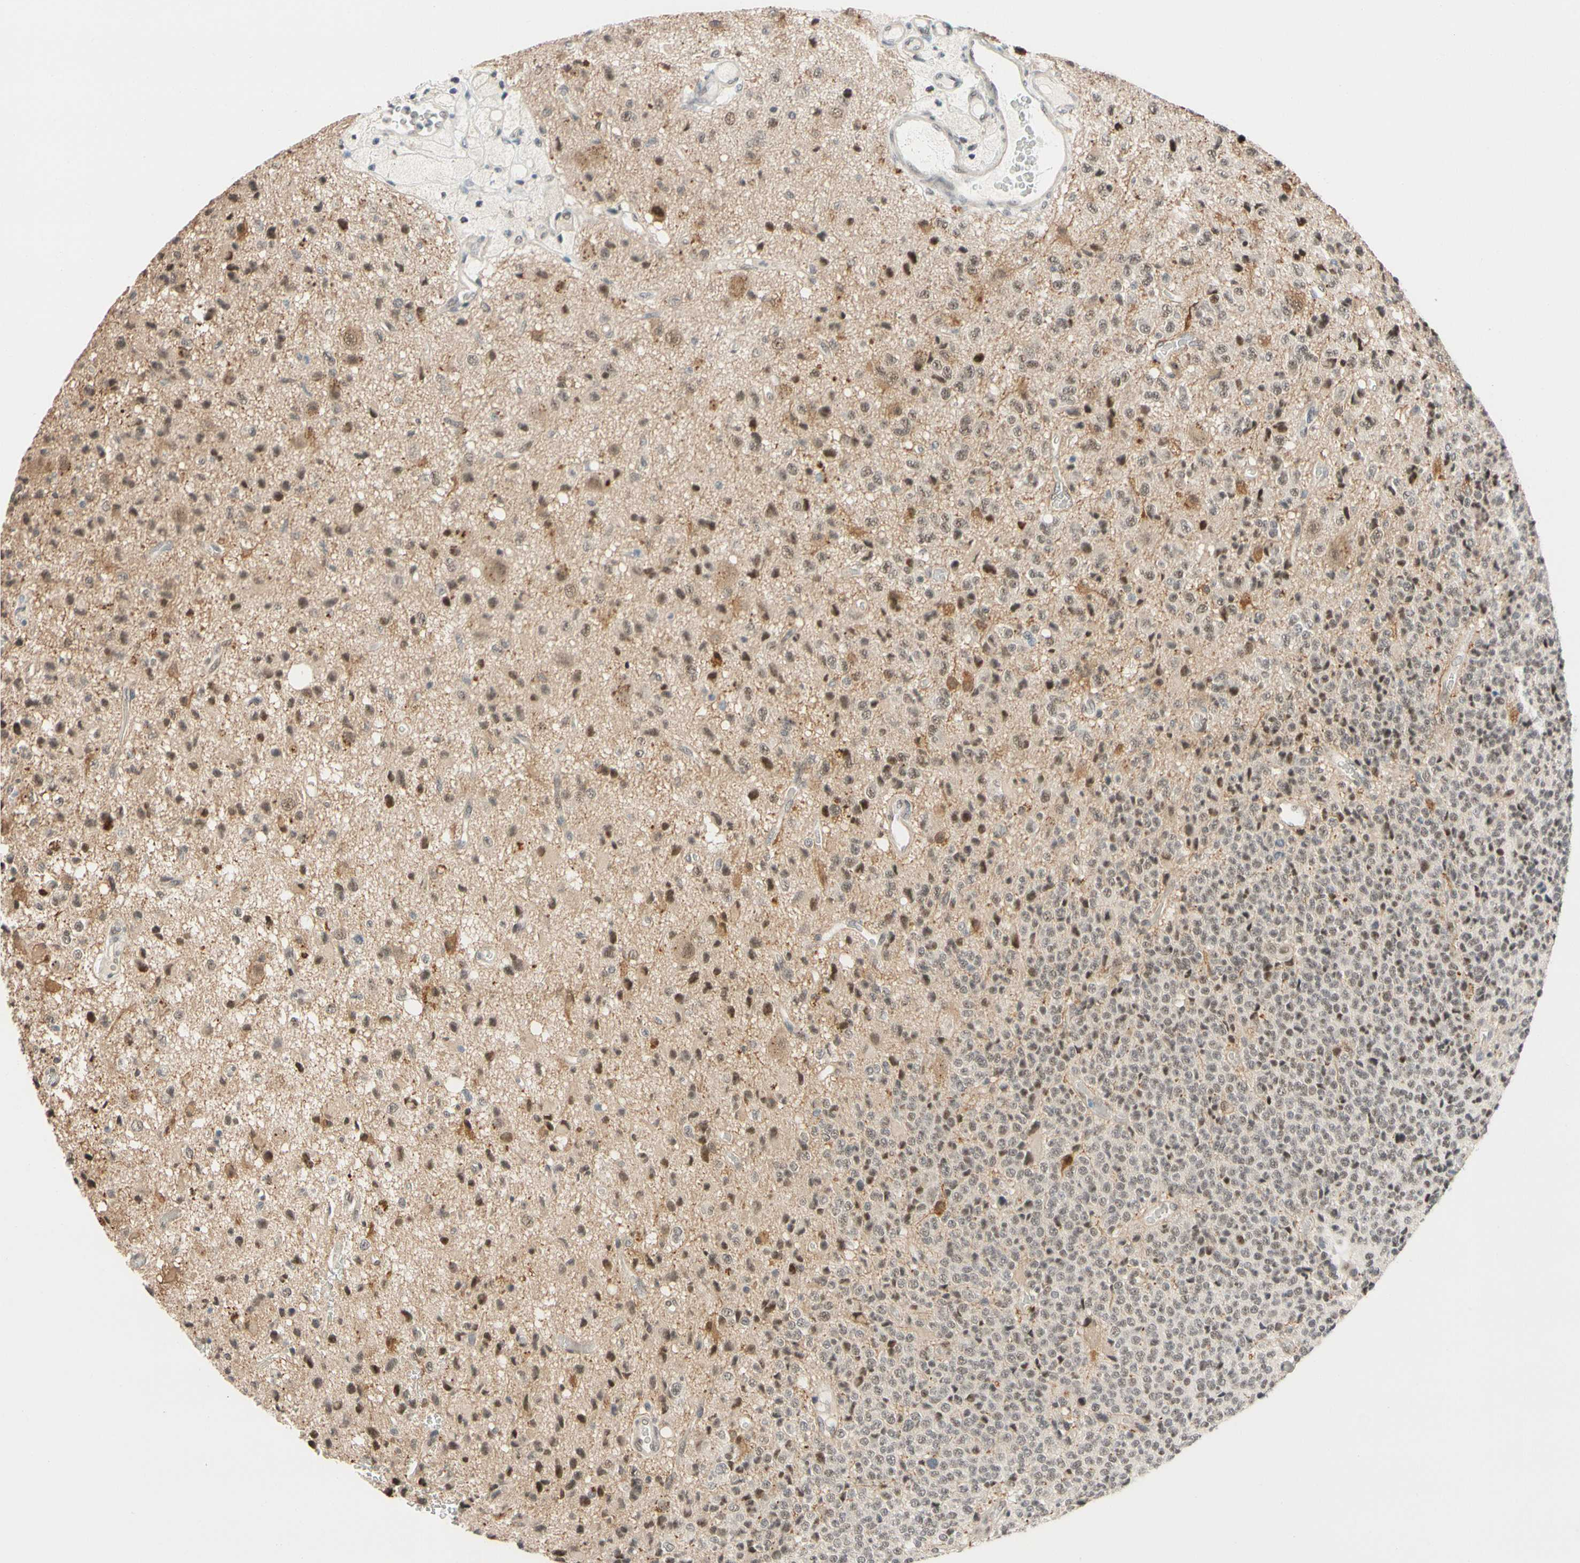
{"staining": {"intensity": "weak", "quantity": ">75%", "location": "nuclear"}, "tissue": "glioma", "cell_type": "Tumor cells", "image_type": "cancer", "snomed": [{"axis": "morphology", "description": "Glioma, malignant, High grade"}, {"axis": "topography", "description": "pancreas cauda"}], "caption": "DAB immunohistochemical staining of human glioma demonstrates weak nuclear protein positivity in about >75% of tumor cells. (DAB IHC, brown staining for protein, blue staining for nuclei).", "gene": "TAF4", "patient": {"sex": "male", "age": 60}}